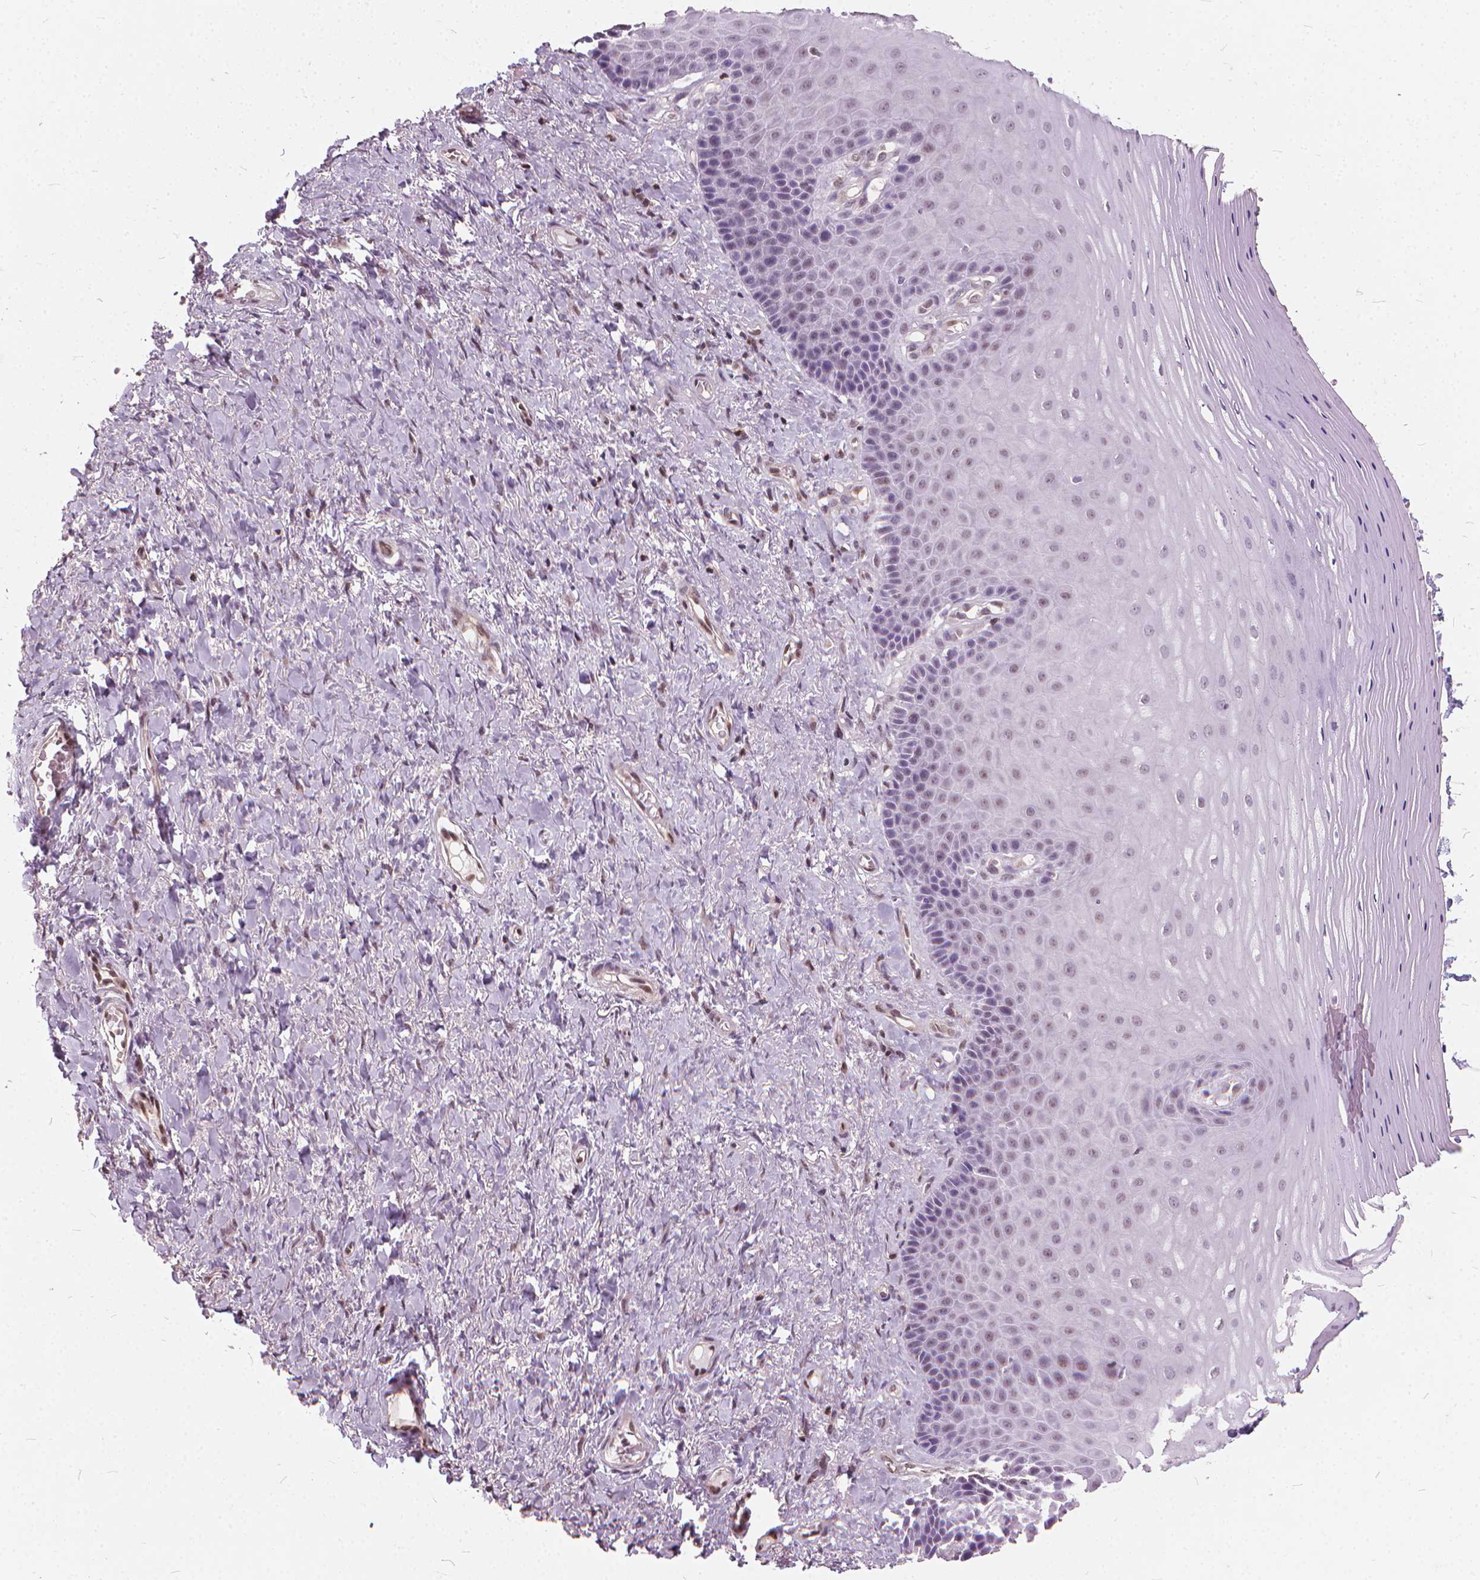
{"staining": {"intensity": "moderate", "quantity": "25%-75%", "location": "nuclear"}, "tissue": "vagina", "cell_type": "Squamous epithelial cells", "image_type": "normal", "snomed": [{"axis": "morphology", "description": "Normal tissue, NOS"}, {"axis": "topography", "description": "Vagina"}], "caption": "Immunohistochemical staining of benign vagina exhibits medium levels of moderate nuclear staining in about 25%-75% of squamous epithelial cells. The staining is performed using DAB (3,3'-diaminobenzidine) brown chromogen to label protein expression. The nuclei are counter-stained blue using hematoxylin.", "gene": "STAT5B", "patient": {"sex": "female", "age": 83}}